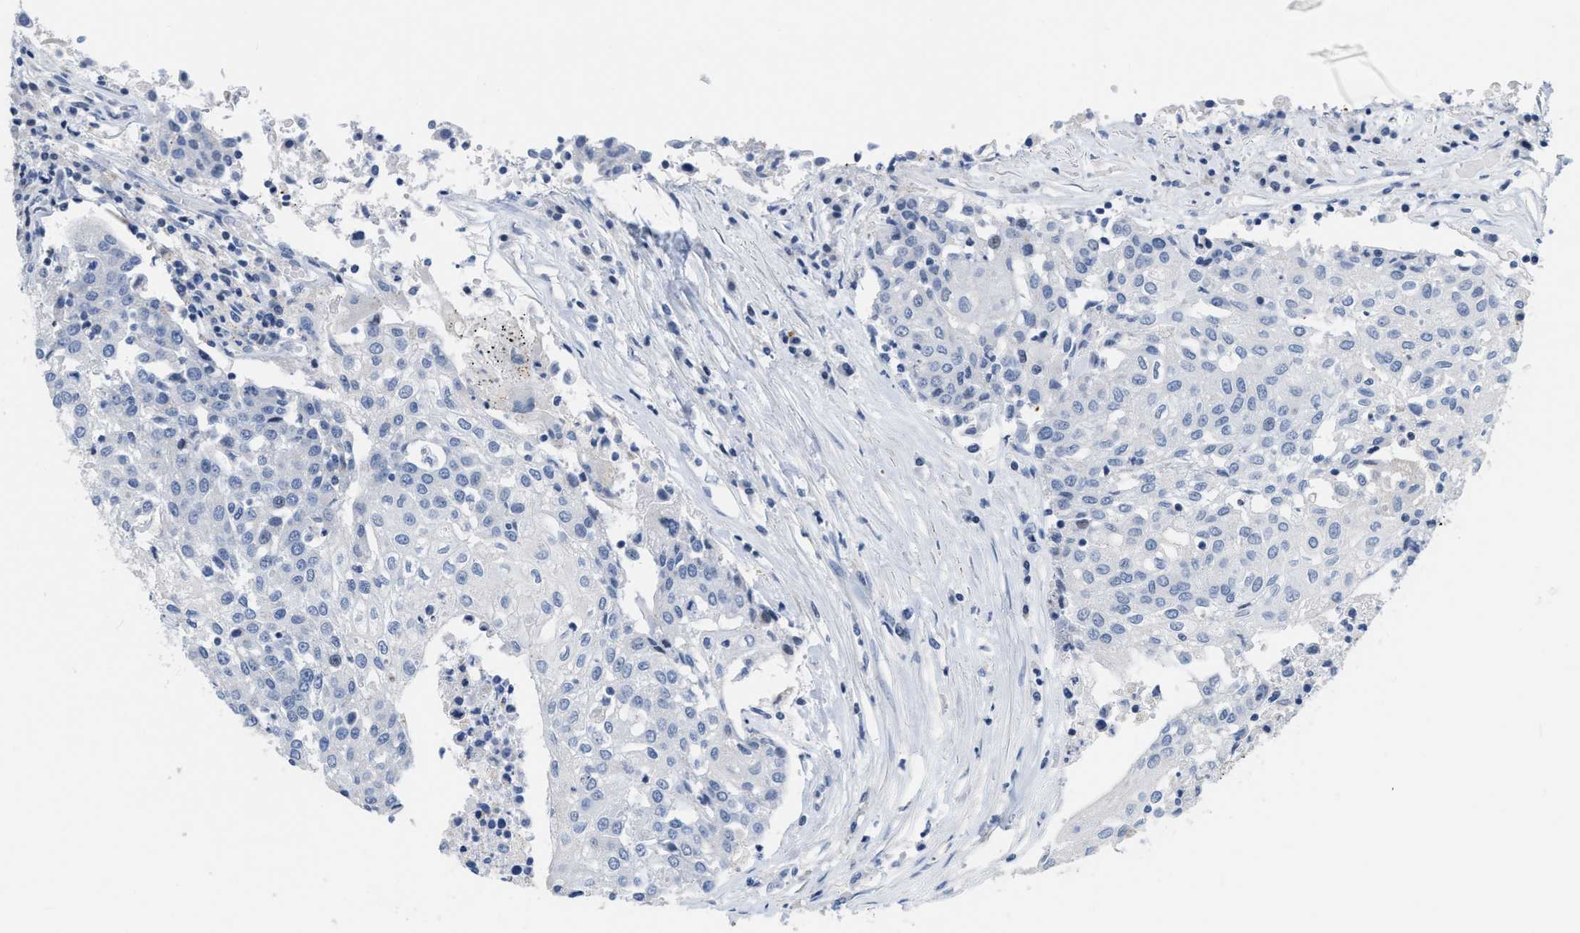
{"staining": {"intensity": "negative", "quantity": "none", "location": "none"}, "tissue": "urothelial cancer", "cell_type": "Tumor cells", "image_type": "cancer", "snomed": [{"axis": "morphology", "description": "Urothelial carcinoma, High grade"}, {"axis": "topography", "description": "Urinary bladder"}], "caption": "A histopathology image of urothelial cancer stained for a protein reveals no brown staining in tumor cells. (DAB (3,3'-diaminobenzidine) IHC visualized using brightfield microscopy, high magnification).", "gene": "CRYM", "patient": {"sex": "female", "age": 85}}